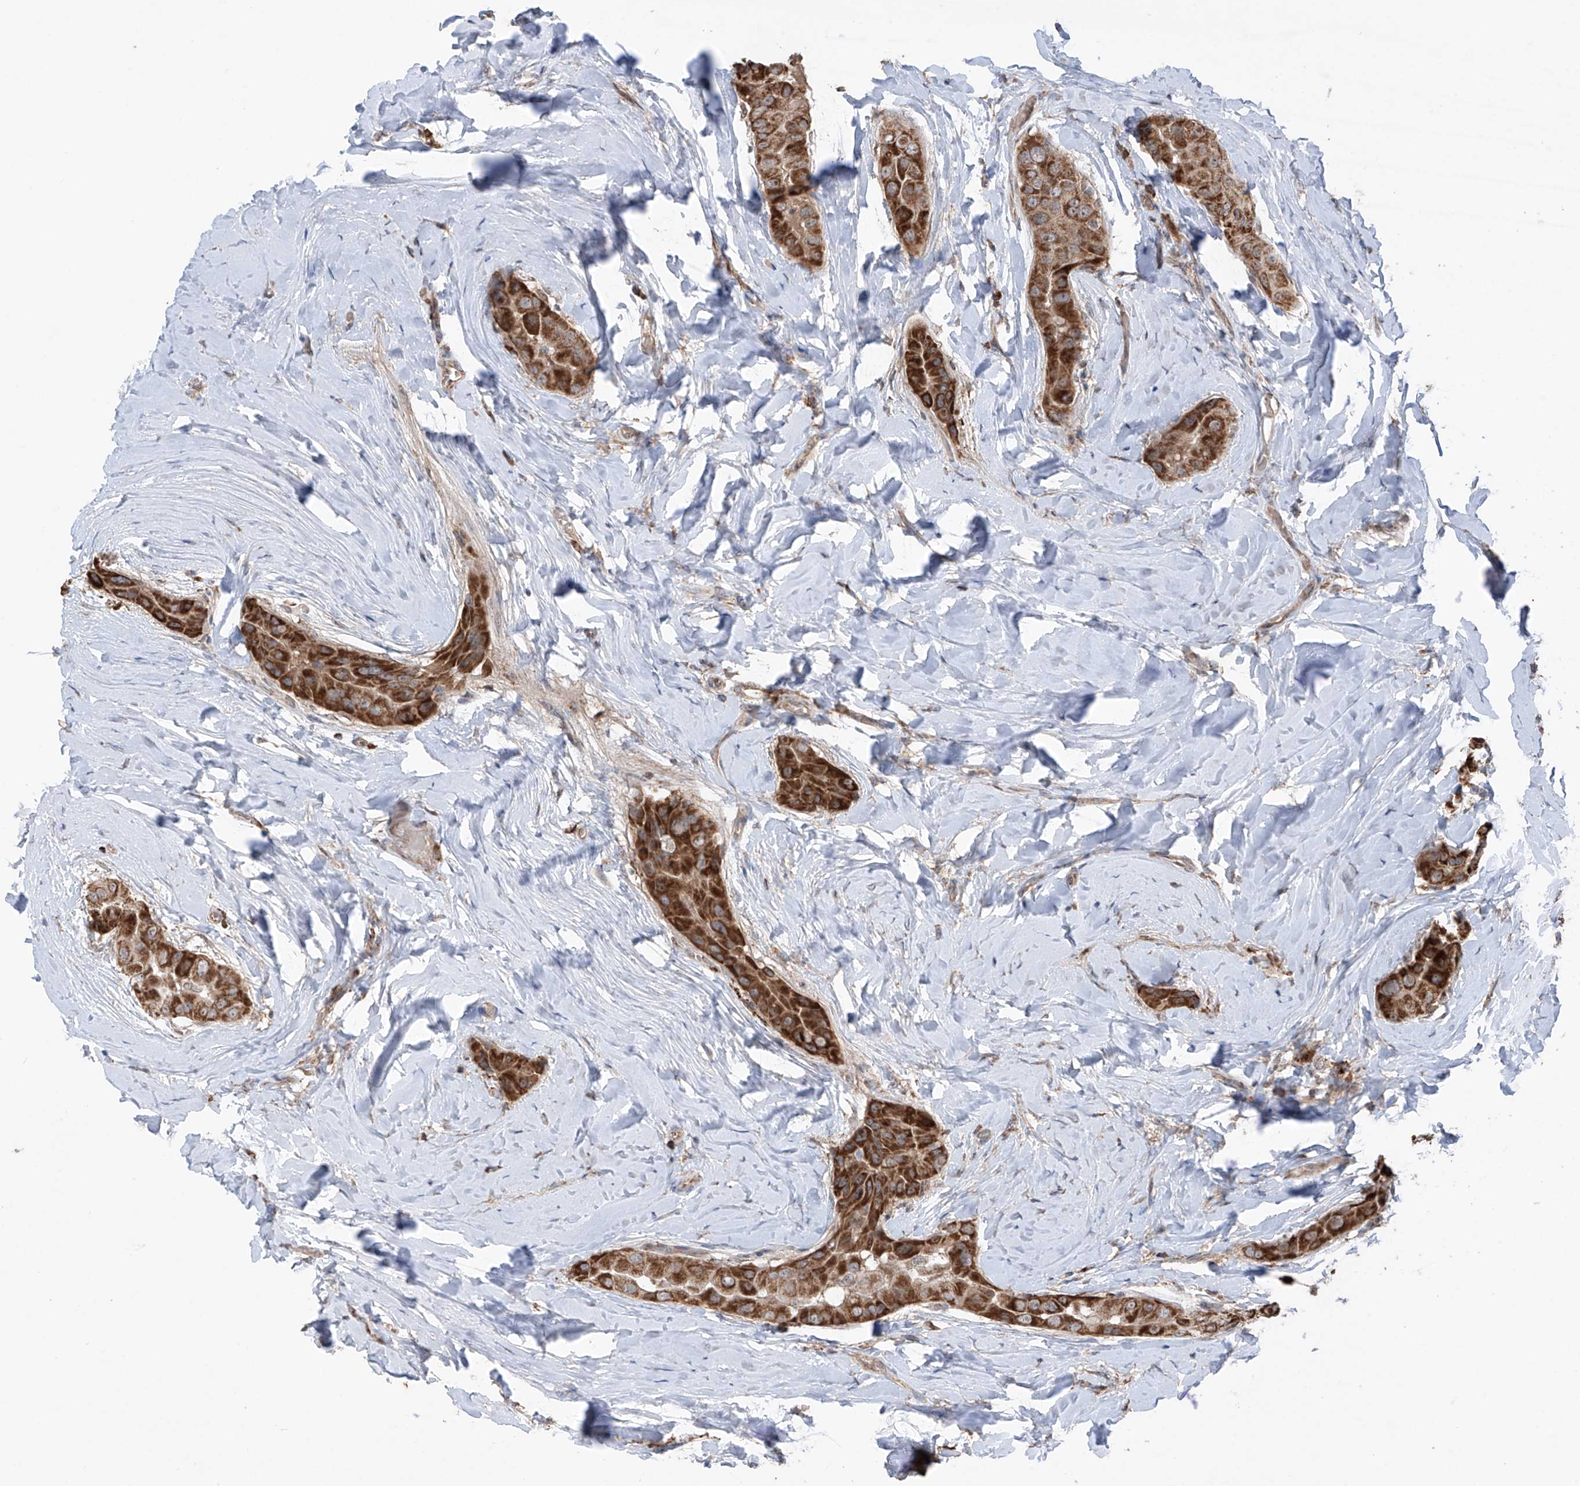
{"staining": {"intensity": "strong", "quantity": ">75%", "location": "cytoplasmic/membranous"}, "tissue": "thyroid cancer", "cell_type": "Tumor cells", "image_type": "cancer", "snomed": [{"axis": "morphology", "description": "Papillary adenocarcinoma, NOS"}, {"axis": "topography", "description": "Thyroid gland"}], "caption": "Protein staining reveals strong cytoplasmic/membranous staining in approximately >75% of tumor cells in thyroid cancer. Immunohistochemistry stains the protein of interest in brown and the nuclei are stained blue.", "gene": "SAMD3", "patient": {"sex": "male", "age": 33}}